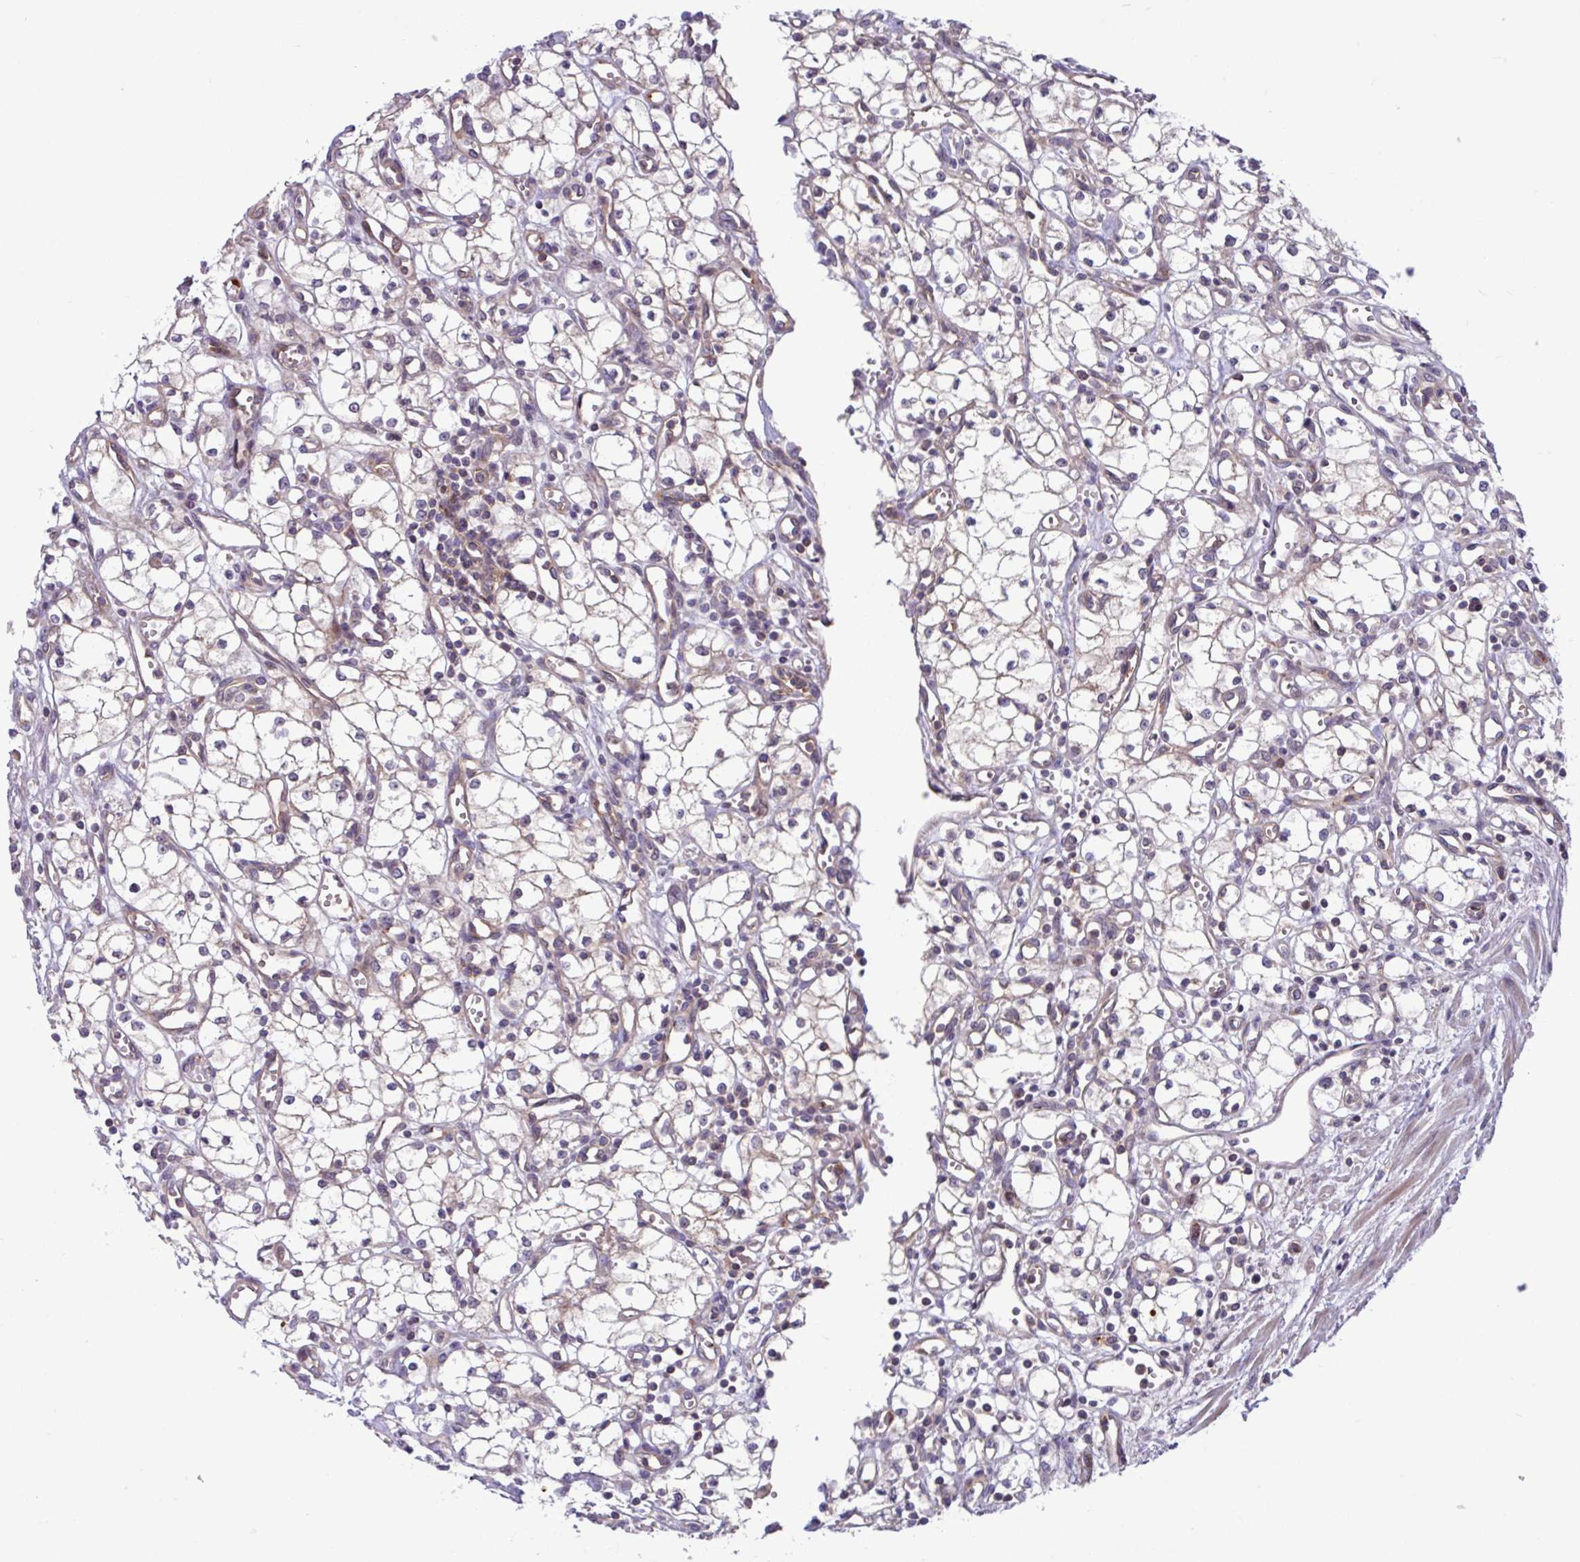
{"staining": {"intensity": "weak", "quantity": "<25%", "location": "cytoplasmic/membranous"}, "tissue": "renal cancer", "cell_type": "Tumor cells", "image_type": "cancer", "snomed": [{"axis": "morphology", "description": "Adenocarcinoma, NOS"}, {"axis": "topography", "description": "Kidney"}], "caption": "An immunohistochemistry (IHC) image of renal cancer (adenocarcinoma) is shown. There is no staining in tumor cells of renal cancer (adenocarcinoma).", "gene": "B4GALNT4", "patient": {"sex": "male", "age": 59}}